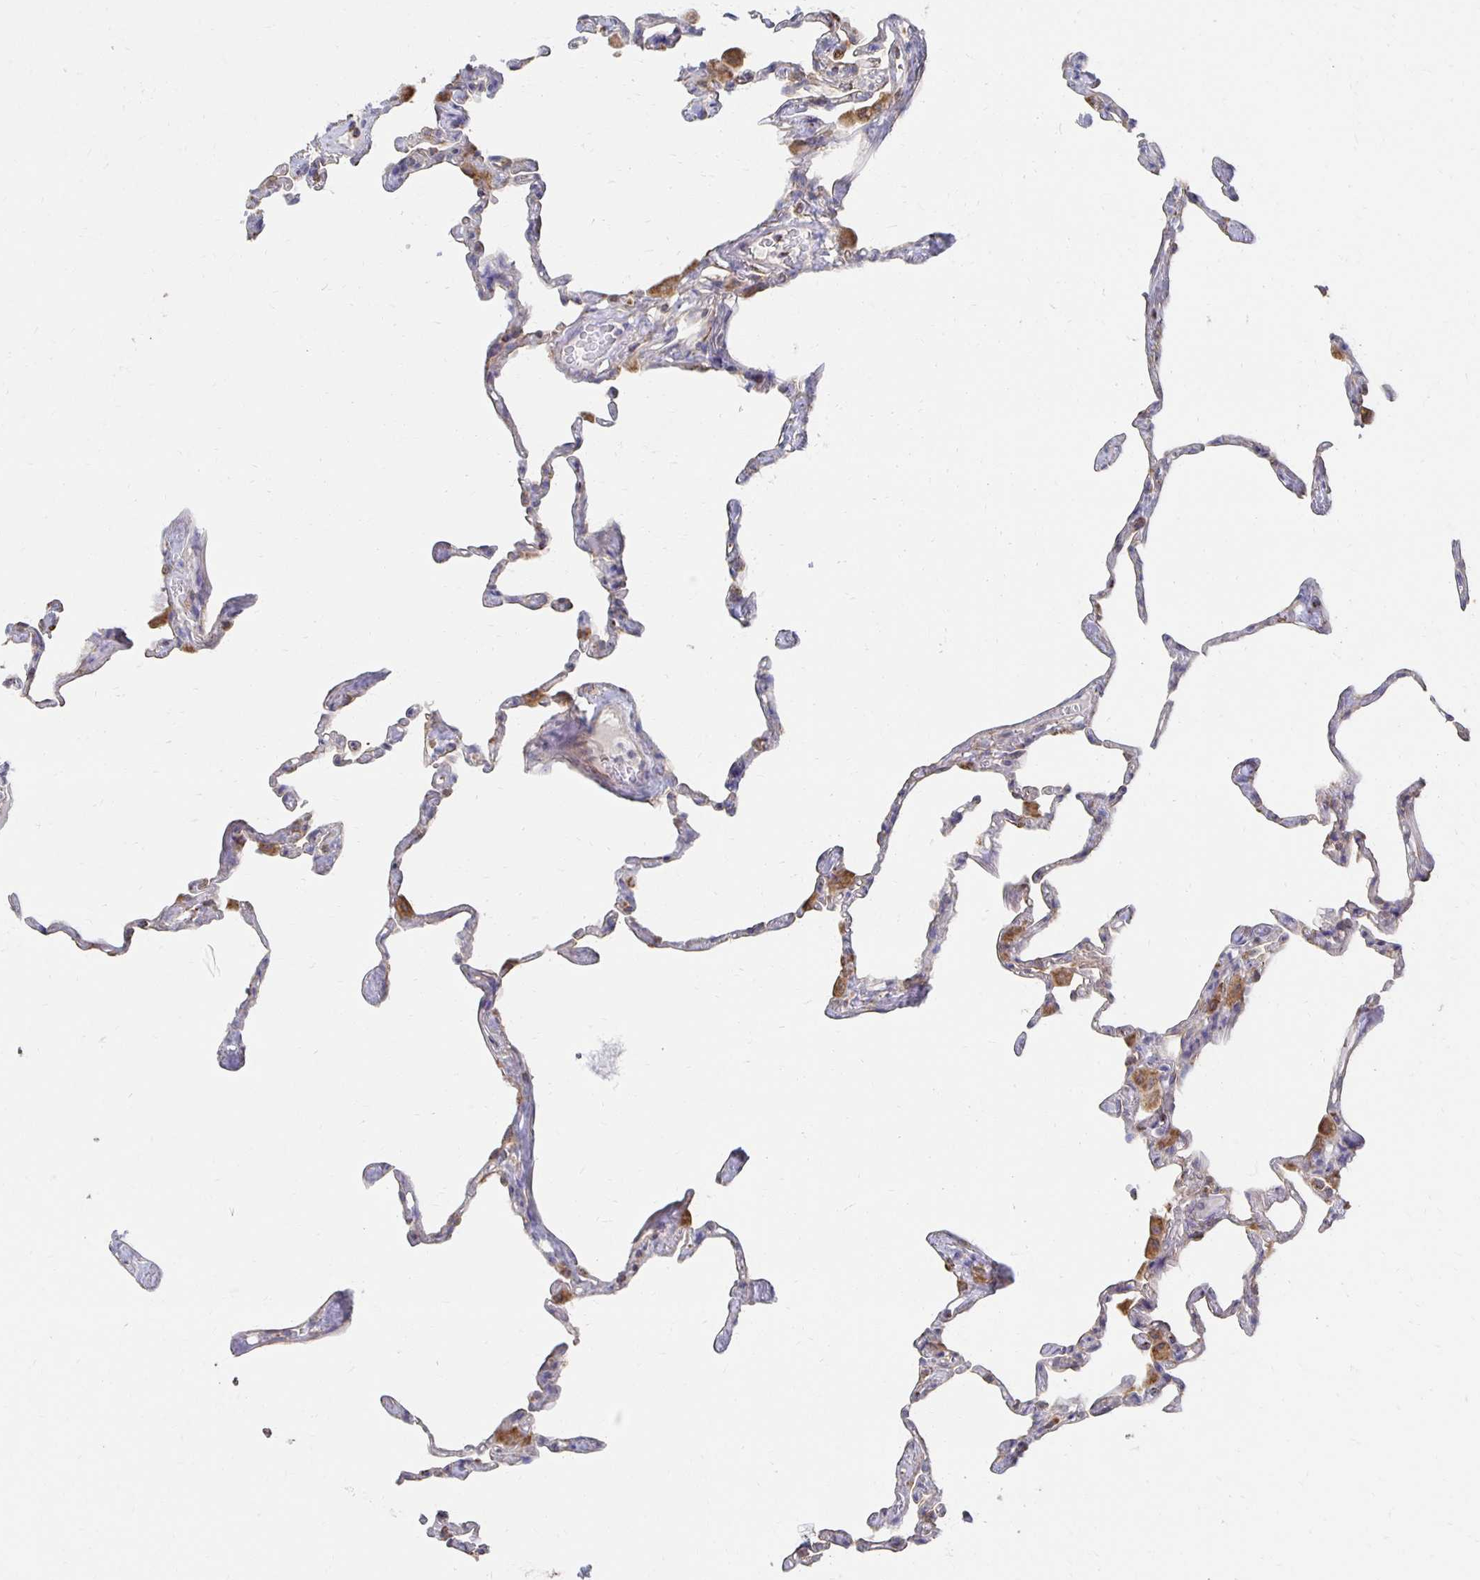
{"staining": {"intensity": "moderate", "quantity": "<25%", "location": "cytoplasmic/membranous"}, "tissue": "lung", "cell_type": "Alveolar cells", "image_type": "normal", "snomed": [{"axis": "morphology", "description": "Normal tissue, NOS"}, {"axis": "topography", "description": "Lung"}], "caption": "Protein expression analysis of normal human lung reveals moderate cytoplasmic/membranous positivity in about <25% of alveolar cells. (Stains: DAB (3,3'-diaminobenzidine) in brown, nuclei in blue, Microscopy: brightfield microscopy at high magnification).", "gene": "NKX2", "patient": {"sex": "male", "age": 65}}